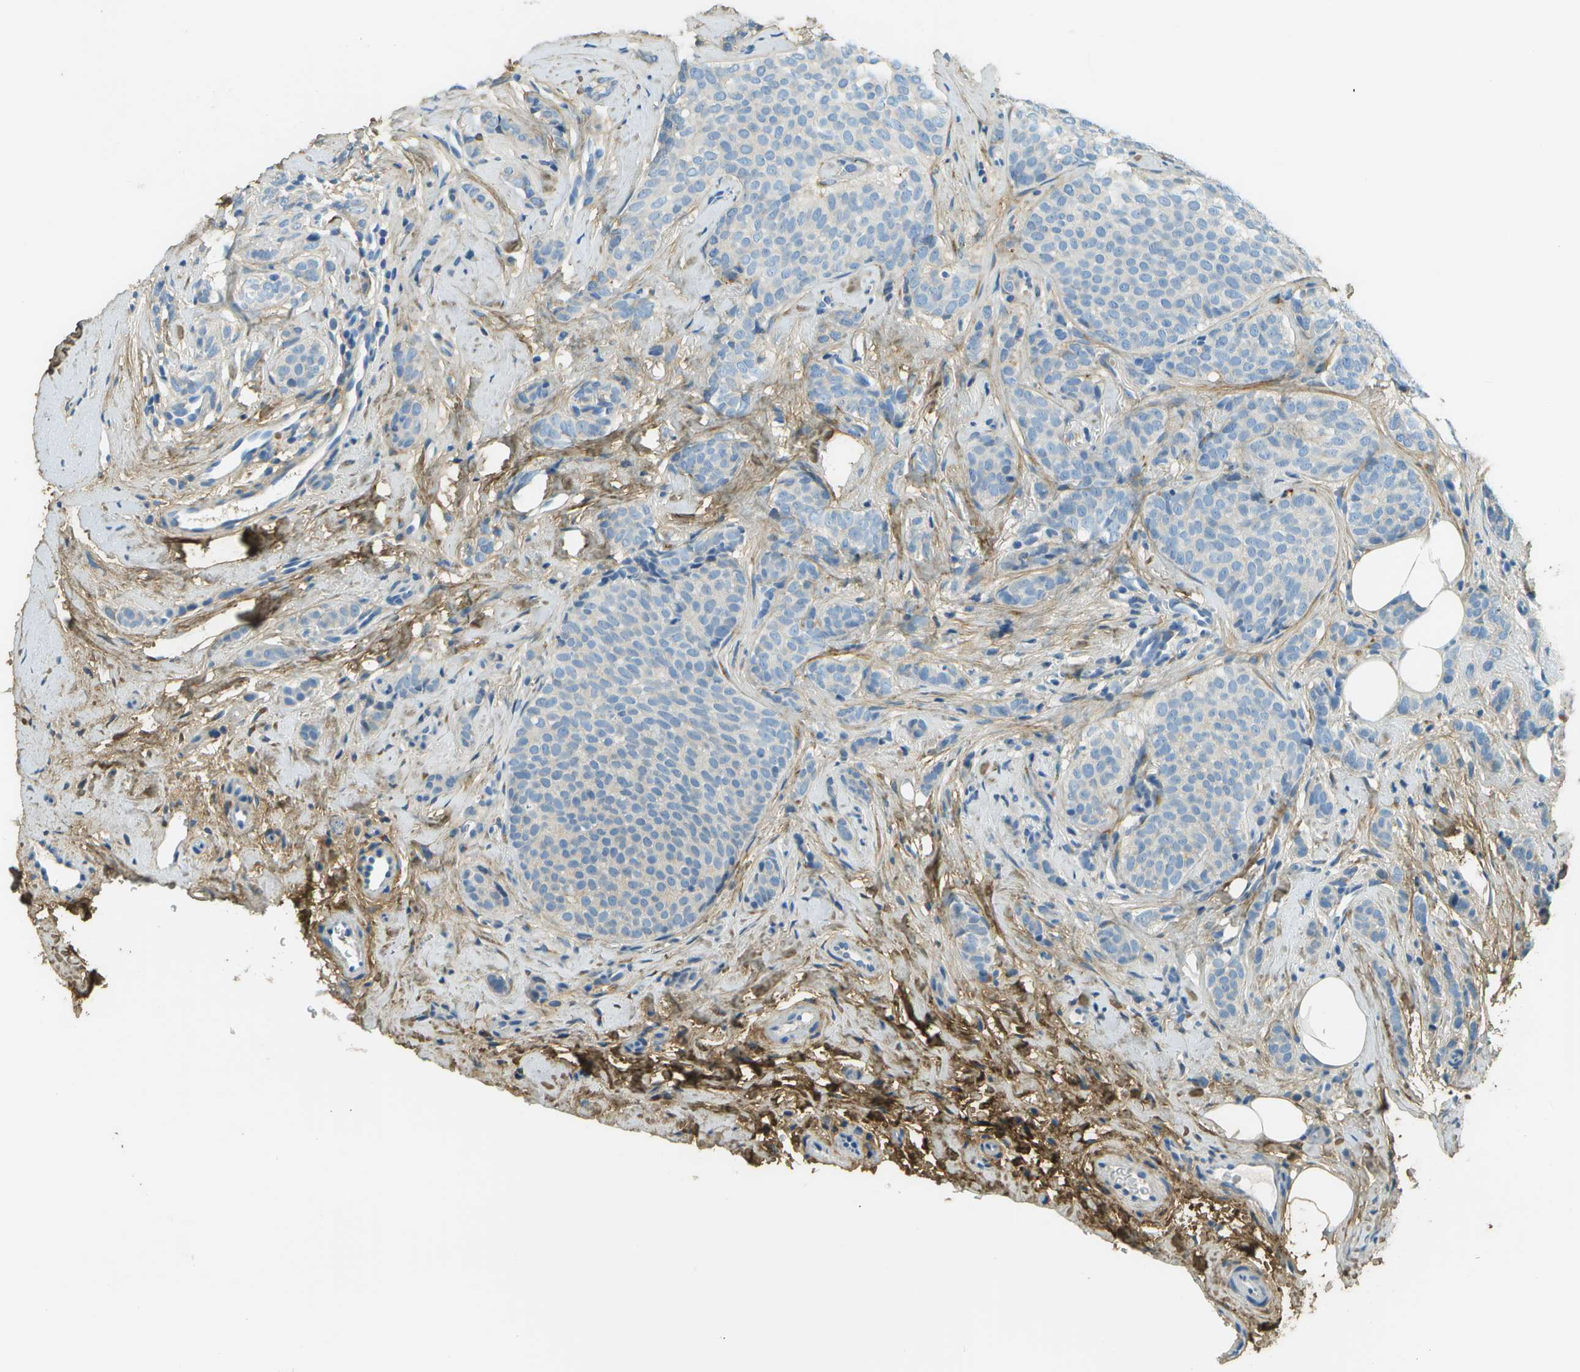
{"staining": {"intensity": "negative", "quantity": "none", "location": "none"}, "tissue": "breast cancer", "cell_type": "Tumor cells", "image_type": "cancer", "snomed": [{"axis": "morphology", "description": "Lobular carcinoma"}, {"axis": "topography", "description": "Skin"}, {"axis": "topography", "description": "Breast"}], "caption": "The immunohistochemistry histopathology image has no significant expression in tumor cells of breast lobular carcinoma tissue. Brightfield microscopy of immunohistochemistry stained with DAB (brown) and hematoxylin (blue), captured at high magnification.", "gene": "DCN", "patient": {"sex": "female", "age": 46}}